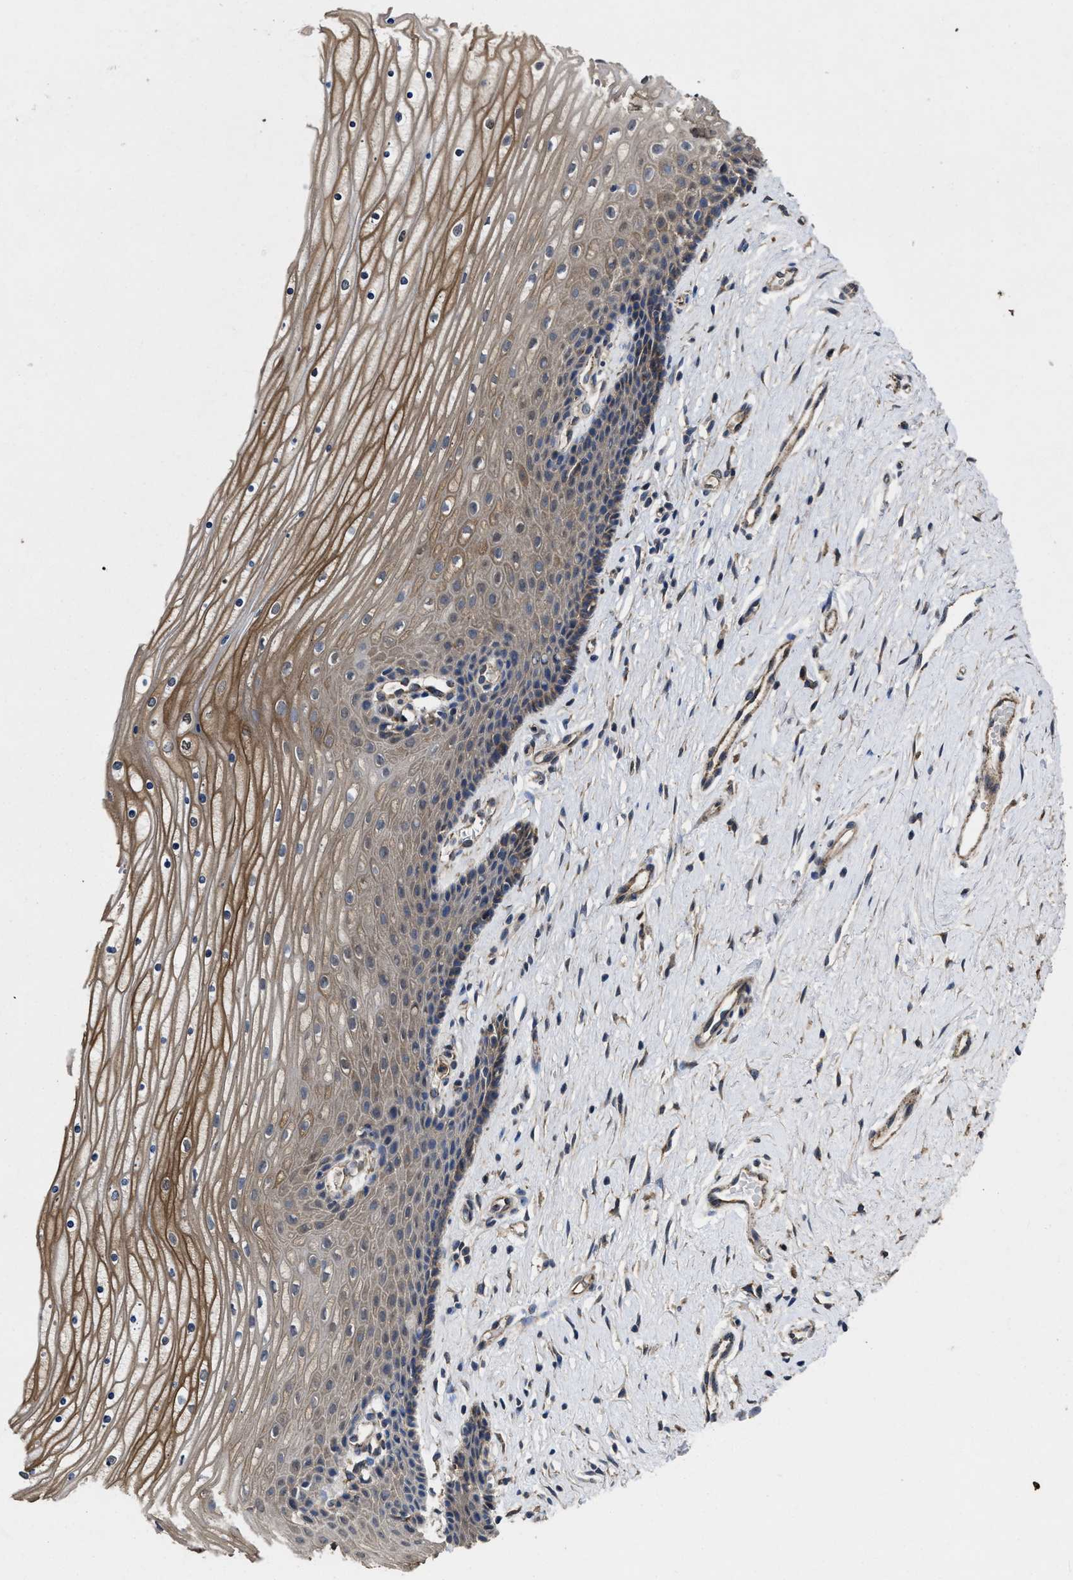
{"staining": {"intensity": "weak", "quantity": "<25%", "location": "cytoplasmic/membranous"}, "tissue": "cervix", "cell_type": "Glandular cells", "image_type": "normal", "snomed": [{"axis": "morphology", "description": "Normal tissue, NOS"}, {"axis": "topography", "description": "Cervix"}], "caption": "Glandular cells are negative for protein expression in unremarkable human cervix. The staining is performed using DAB brown chromogen with nuclei counter-stained in using hematoxylin.", "gene": "PKD2", "patient": {"sex": "female", "age": 39}}